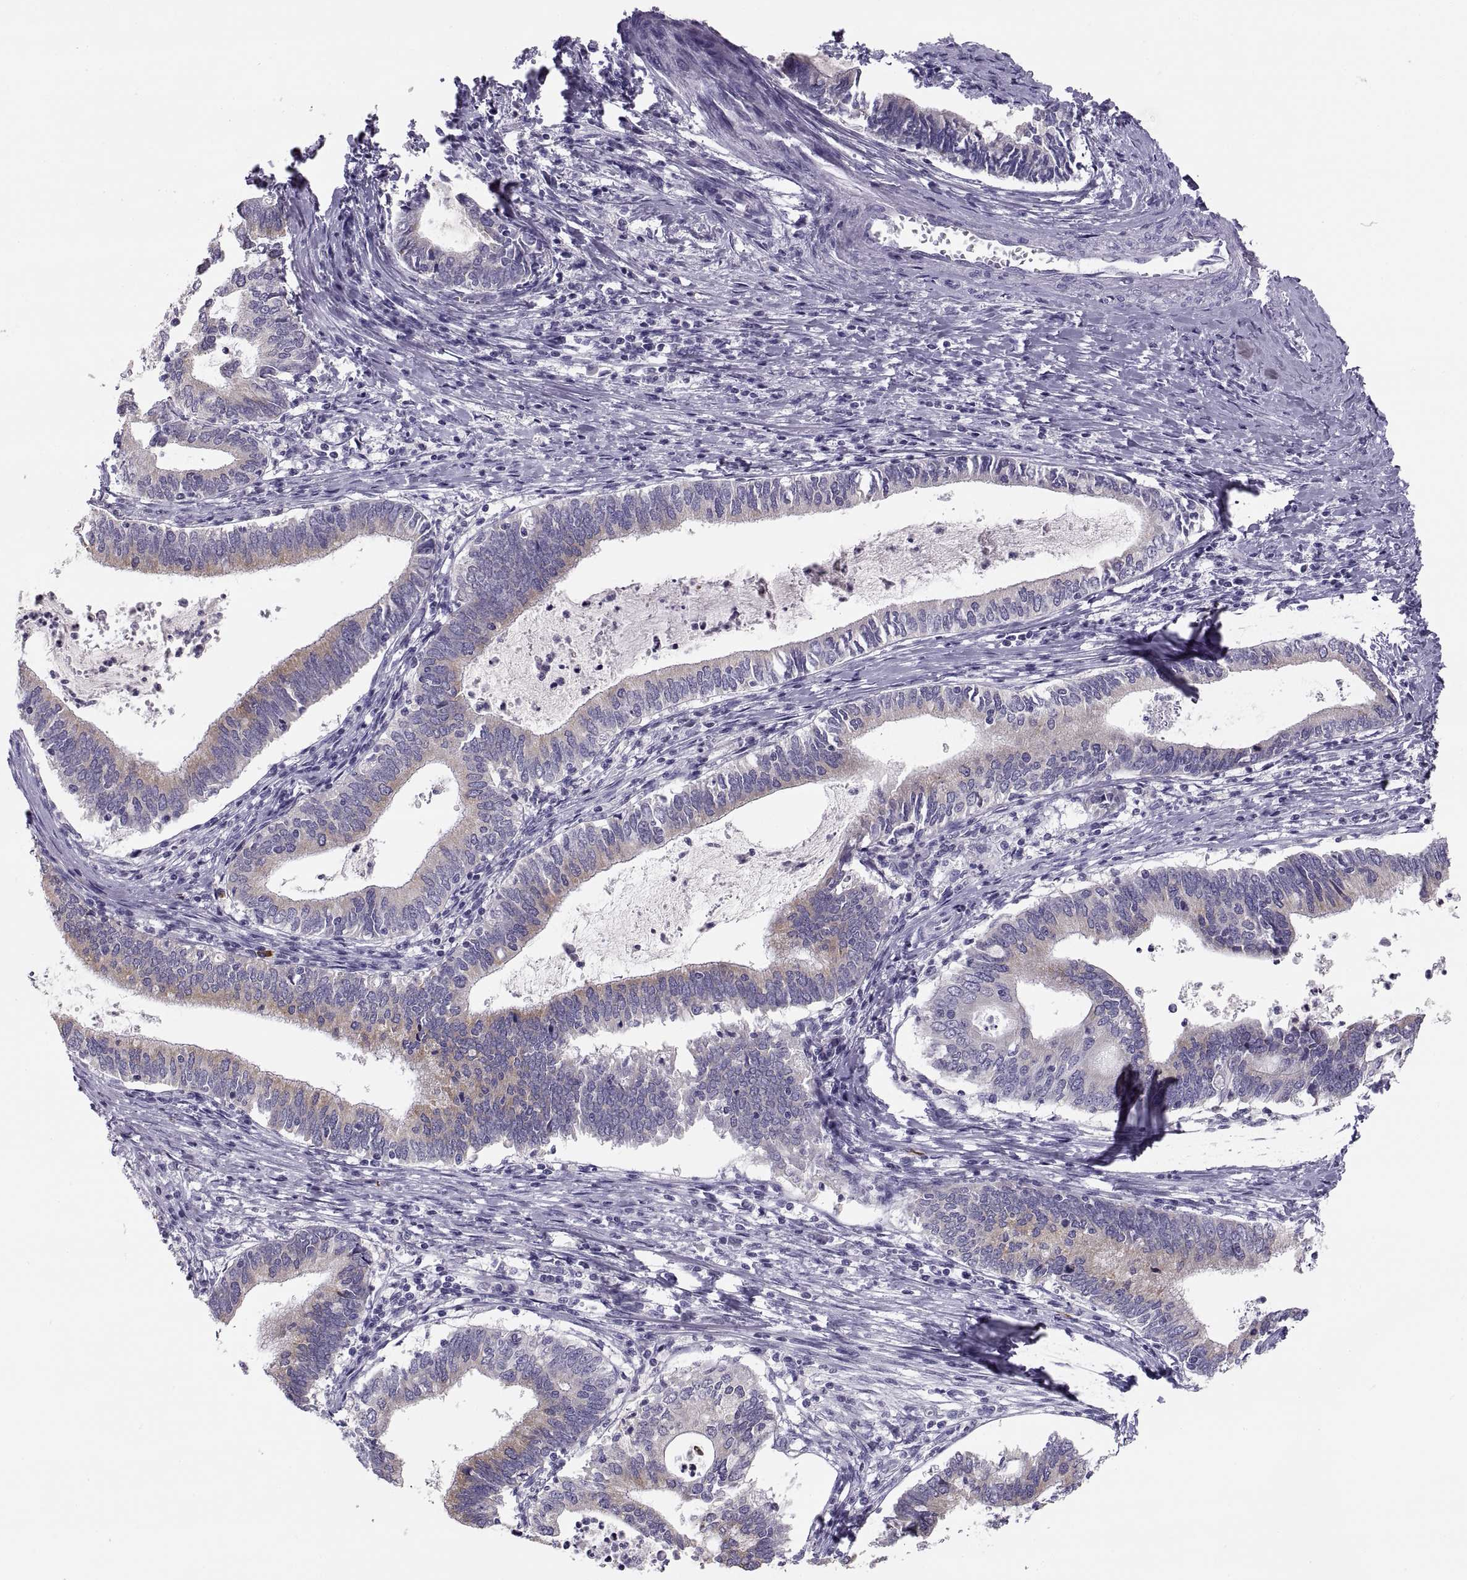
{"staining": {"intensity": "moderate", "quantity": "25%-75%", "location": "cytoplasmic/membranous"}, "tissue": "cervical cancer", "cell_type": "Tumor cells", "image_type": "cancer", "snomed": [{"axis": "morphology", "description": "Adenocarcinoma, NOS"}, {"axis": "topography", "description": "Cervix"}], "caption": "Cervical cancer was stained to show a protein in brown. There is medium levels of moderate cytoplasmic/membranous staining in about 25%-75% of tumor cells.", "gene": "MAGEB2", "patient": {"sex": "female", "age": 42}}